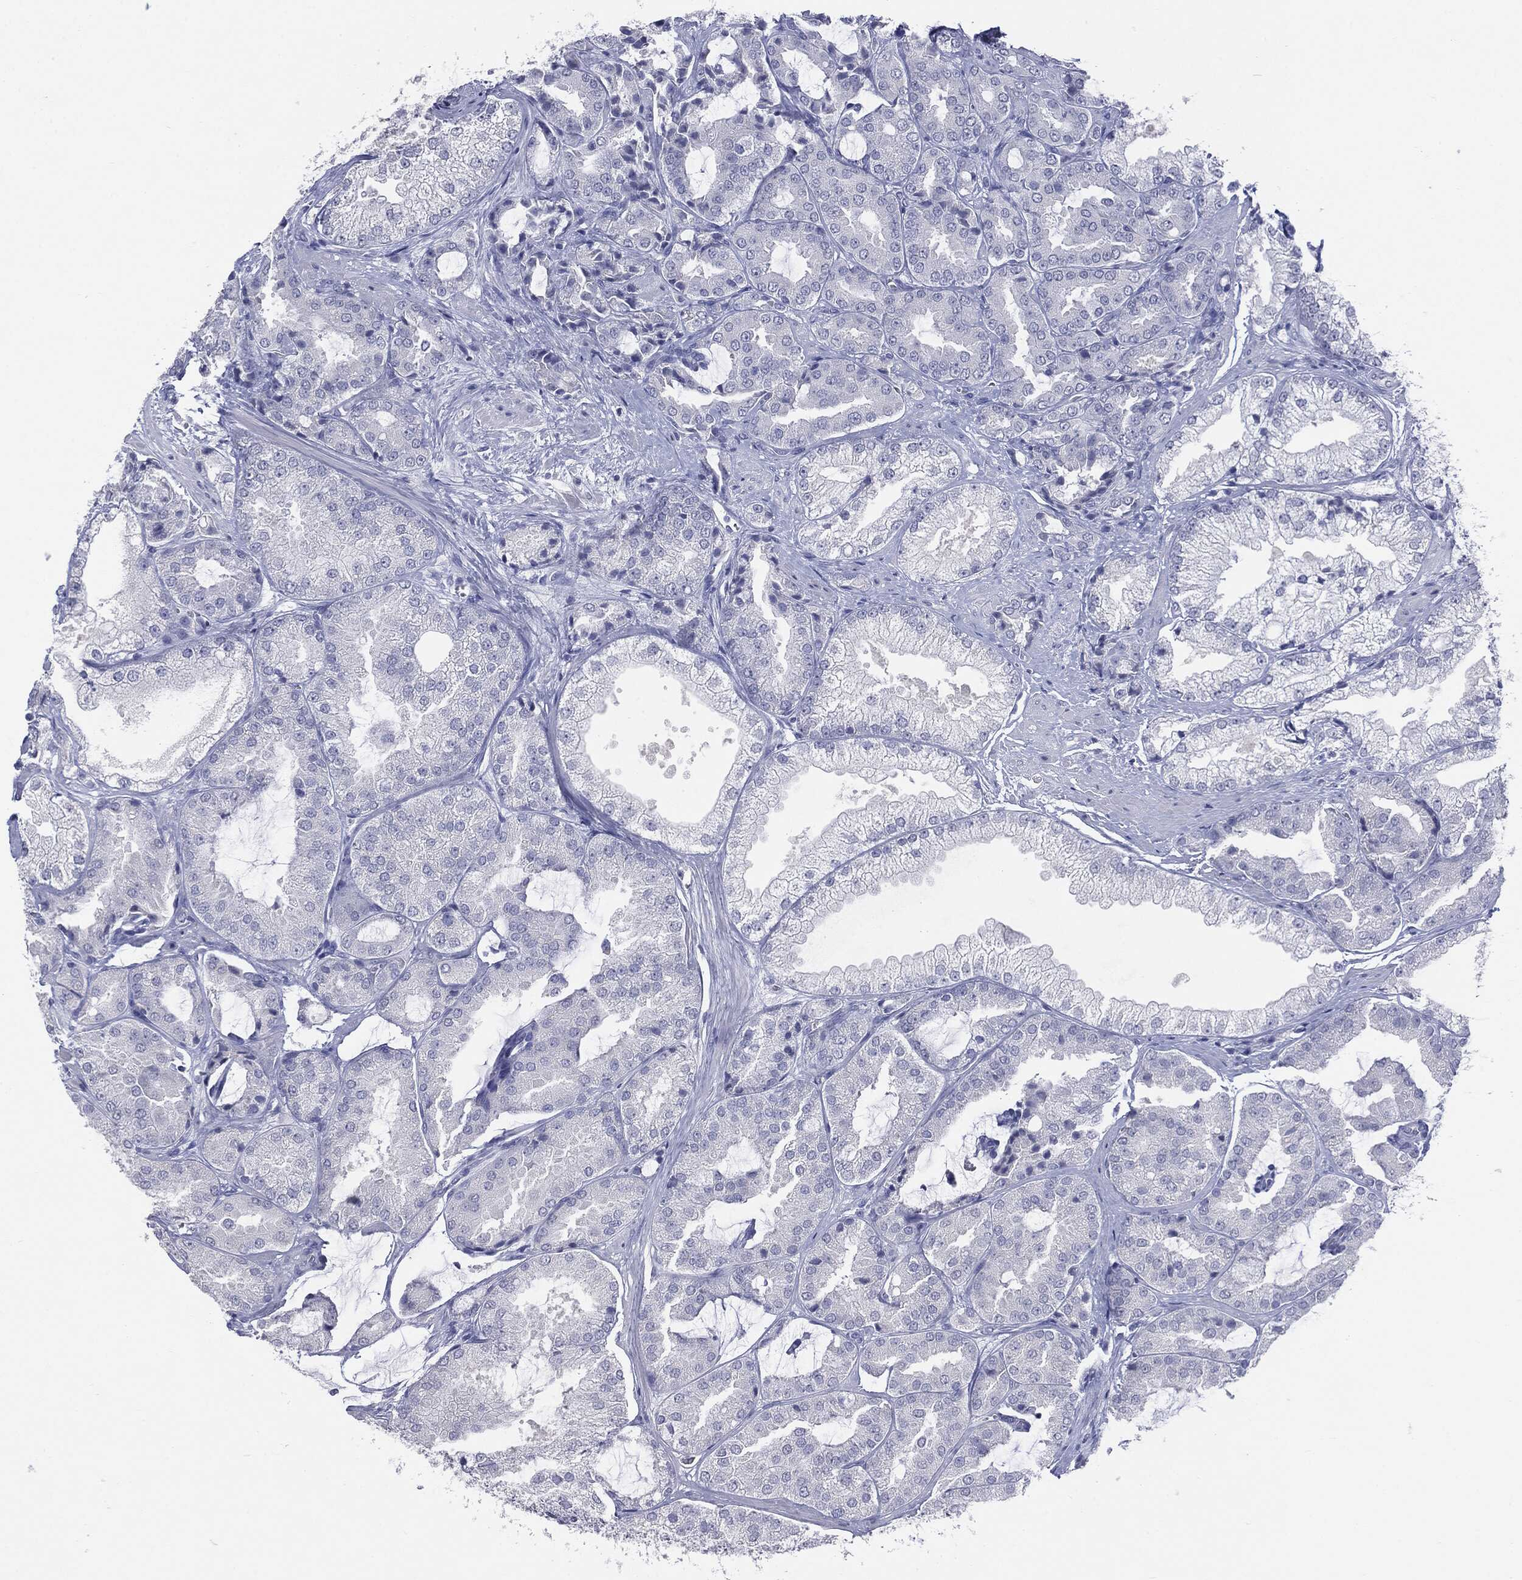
{"staining": {"intensity": "negative", "quantity": "none", "location": "none"}, "tissue": "prostate cancer", "cell_type": "Tumor cells", "image_type": "cancer", "snomed": [{"axis": "morphology", "description": "Adenocarcinoma, High grade"}, {"axis": "topography", "description": "Prostate"}], "caption": "Tumor cells are negative for protein expression in human prostate adenocarcinoma (high-grade).", "gene": "TSHB", "patient": {"sex": "male", "age": 68}}